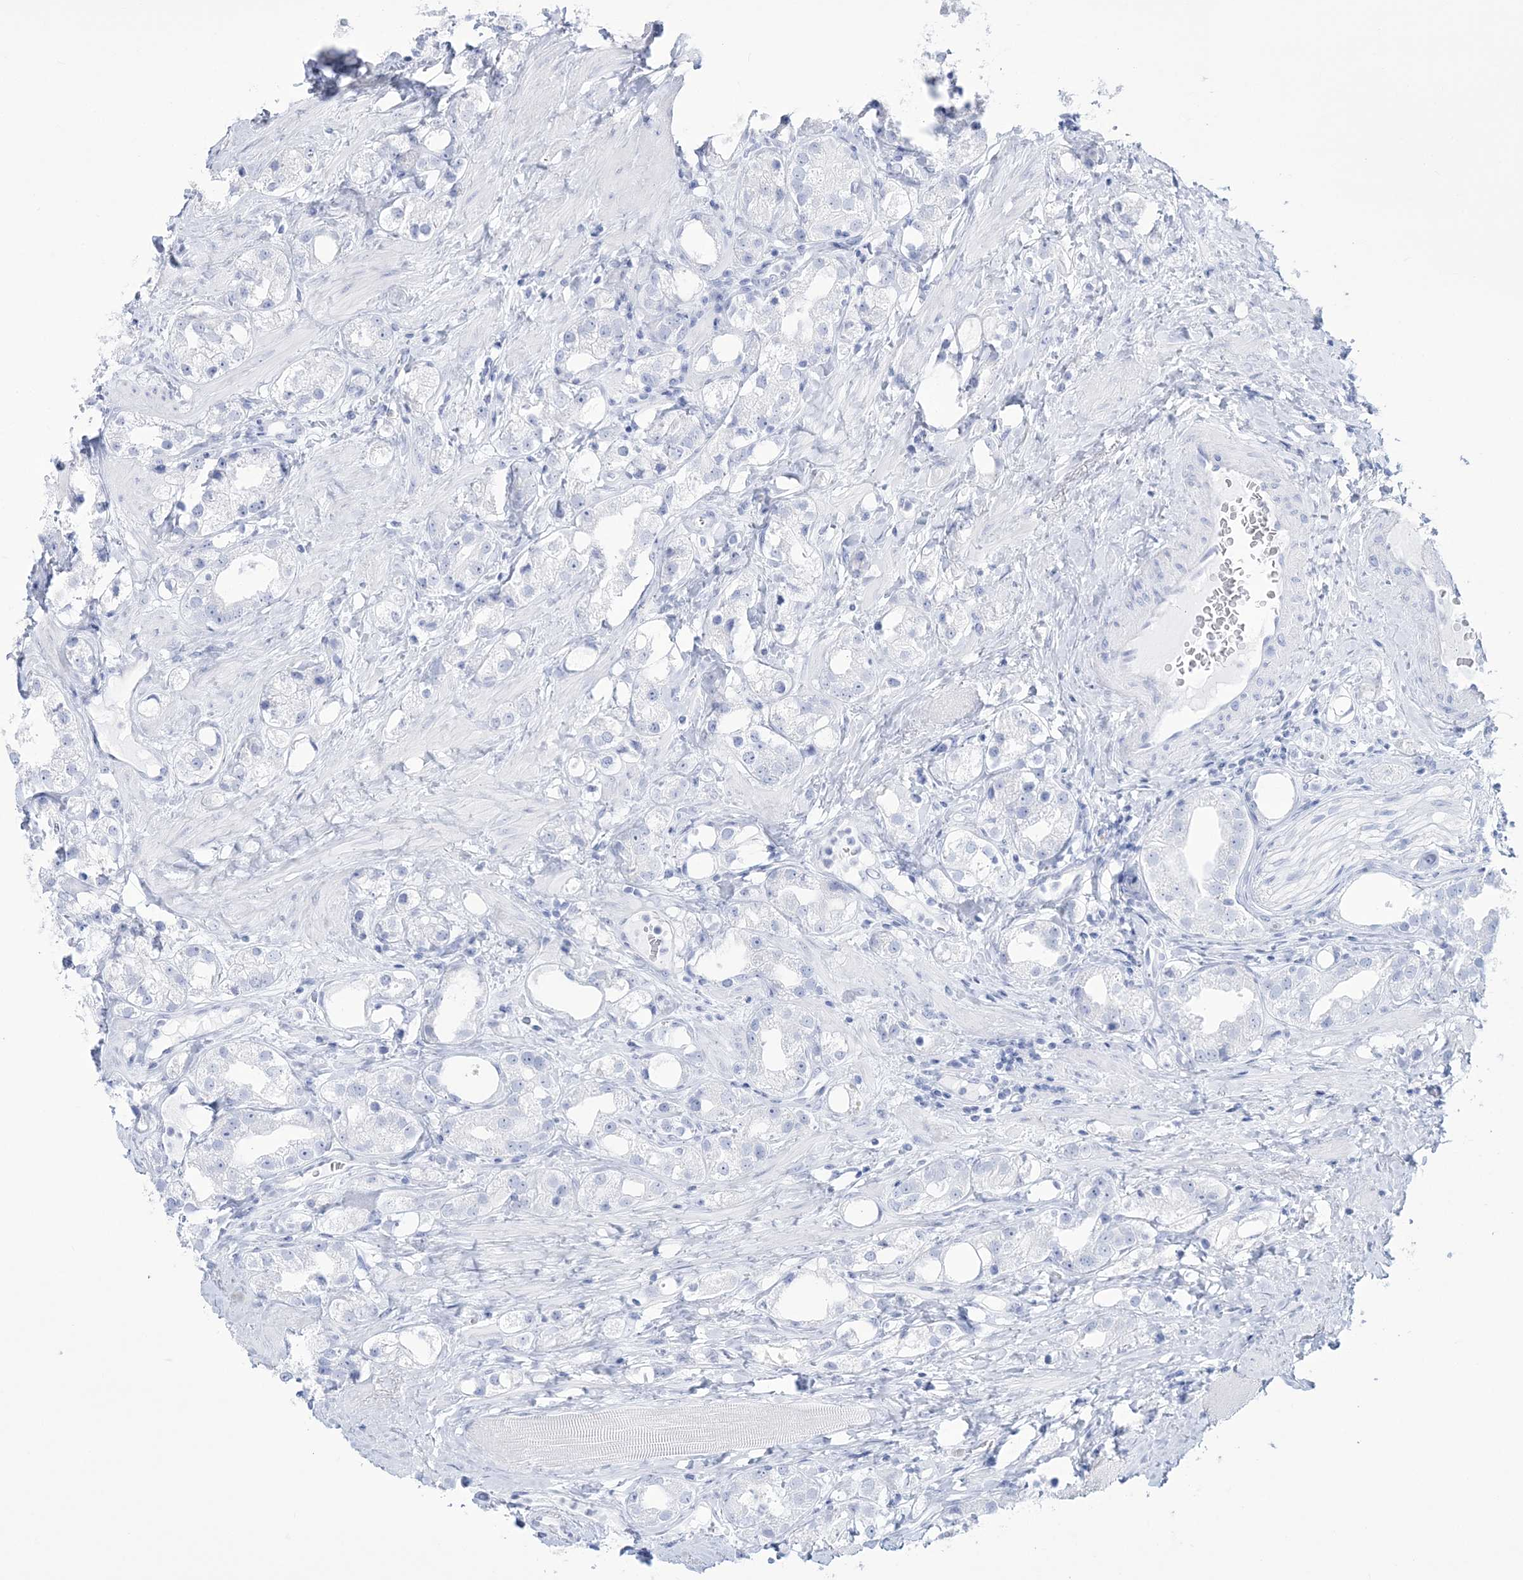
{"staining": {"intensity": "negative", "quantity": "none", "location": "none"}, "tissue": "prostate cancer", "cell_type": "Tumor cells", "image_type": "cancer", "snomed": [{"axis": "morphology", "description": "Adenocarcinoma, NOS"}, {"axis": "topography", "description": "Prostate"}], "caption": "Tumor cells are negative for brown protein staining in prostate cancer (adenocarcinoma).", "gene": "RBP2", "patient": {"sex": "male", "age": 79}}